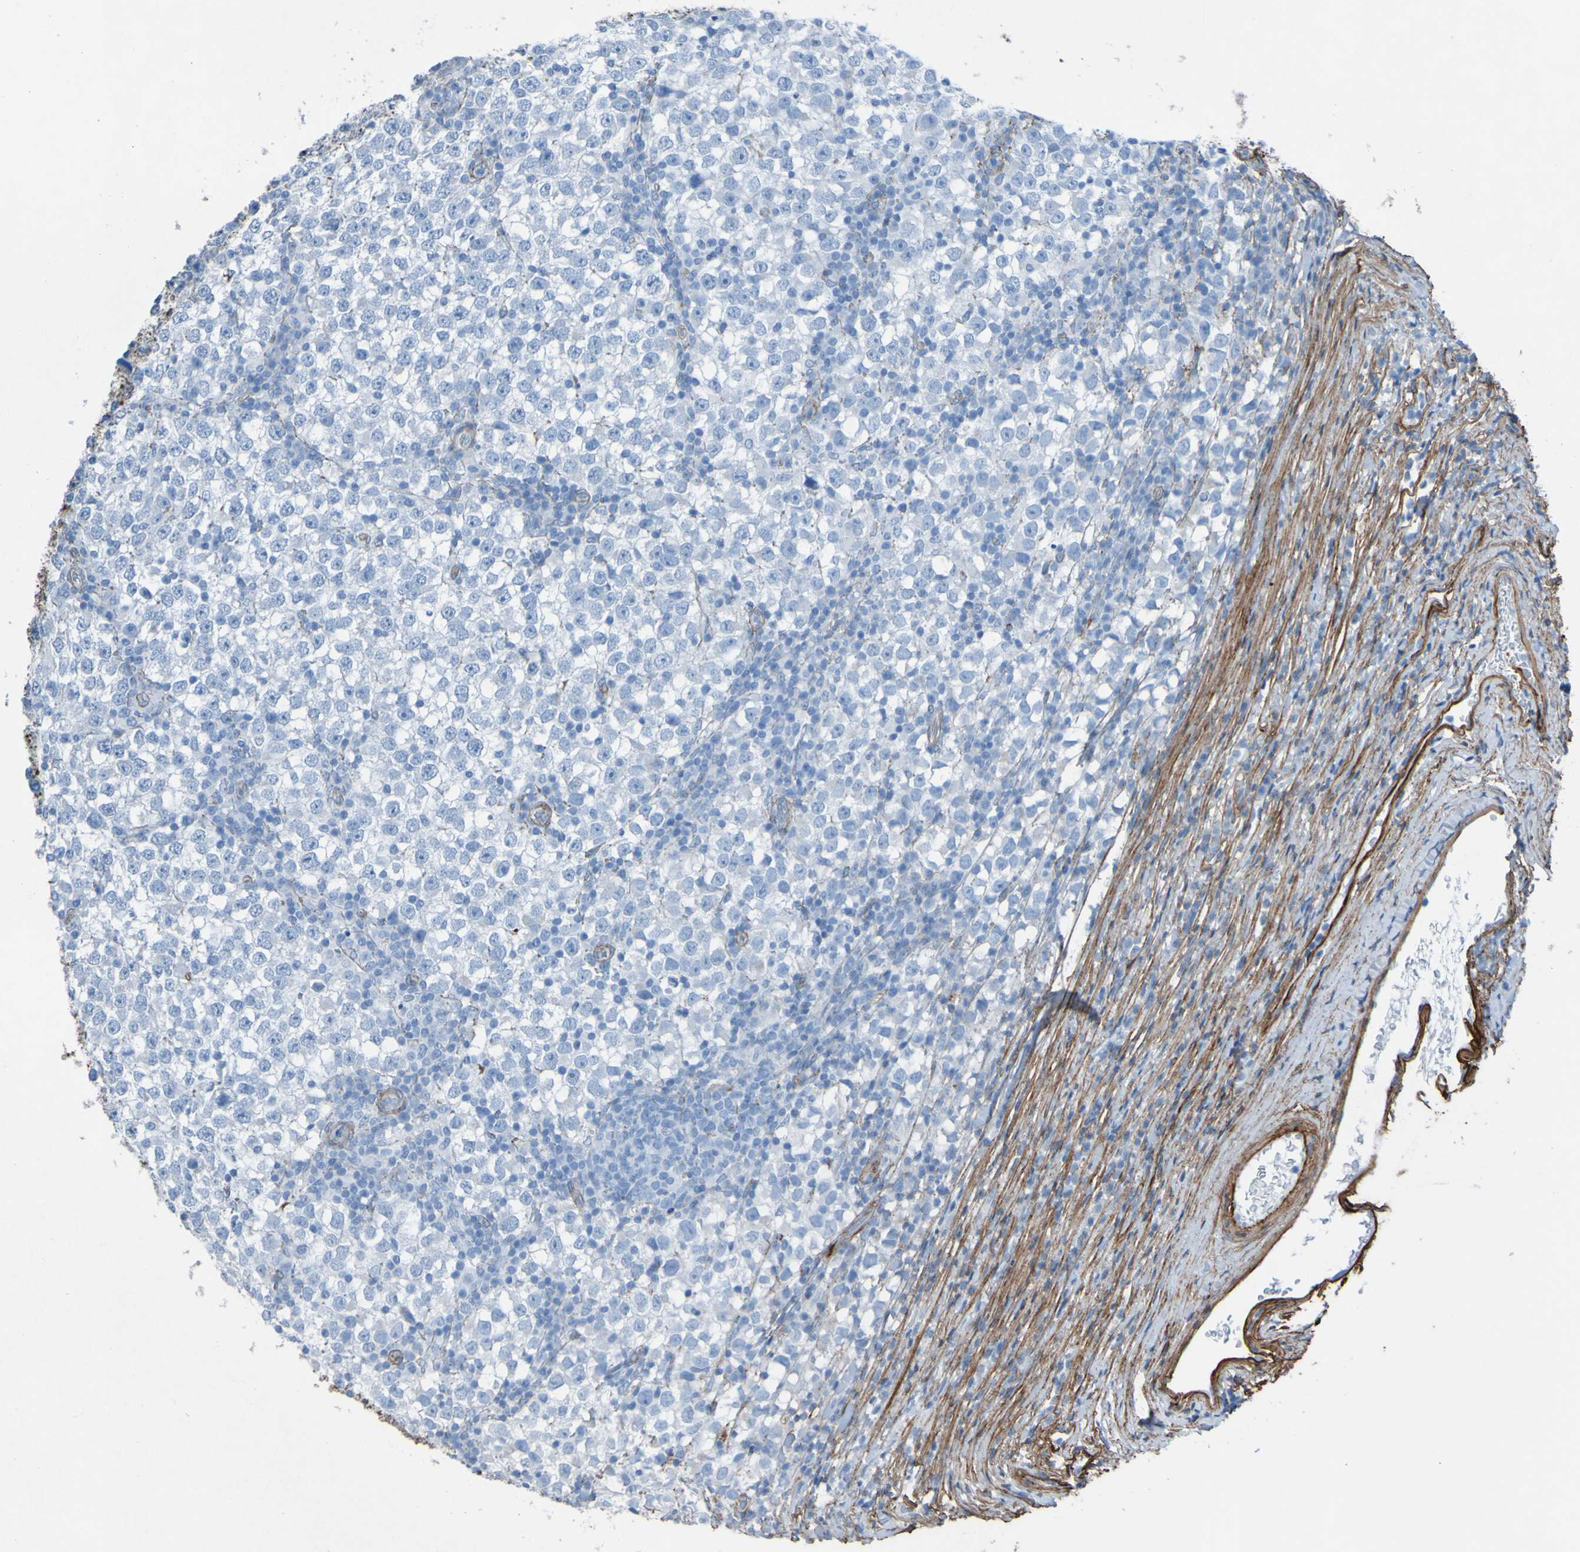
{"staining": {"intensity": "negative", "quantity": "none", "location": "none"}, "tissue": "testis cancer", "cell_type": "Tumor cells", "image_type": "cancer", "snomed": [{"axis": "morphology", "description": "Seminoma, NOS"}, {"axis": "topography", "description": "Testis"}], "caption": "Immunohistochemistry of testis seminoma reveals no positivity in tumor cells. (DAB immunohistochemistry (IHC) visualized using brightfield microscopy, high magnification).", "gene": "COL4A2", "patient": {"sex": "male", "age": 65}}